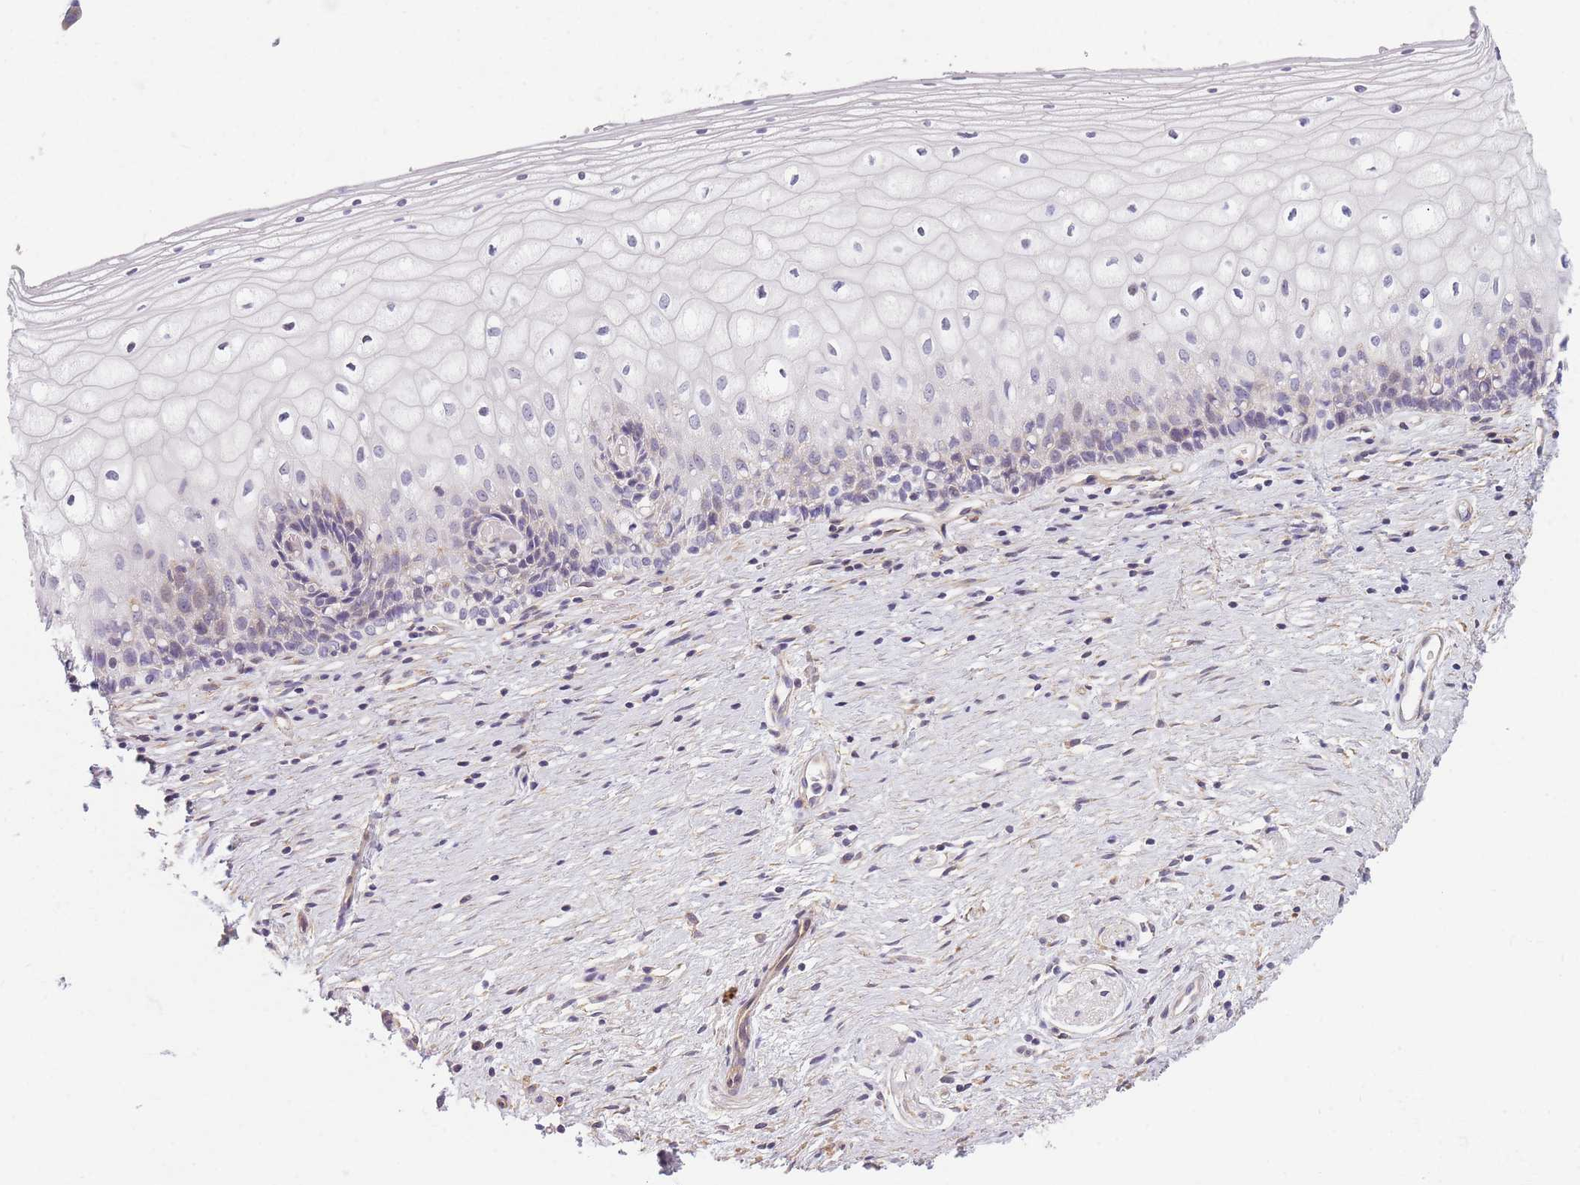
{"staining": {"intensity": "negative", "quantity": "none", "location": "none"}, "tissue": "vagina", "cell_type": "Squamous epithelial cells", "image_type": "normal", "snomed": [{"axis": "morphology", "description": "Normal tissue, NOS"}, {"axis": "topography", "description": "Vagina"}], "caption": "Immunohistochemistry (IHC) photomicrograph of normal vagina: human vagina stained with DAB exhibits no significant protein positivity in squamous epithelial cells. Nuclei are stained in blue.", "gene": "SLC7A6", "patient": {"sex": "female", "age": 60}}